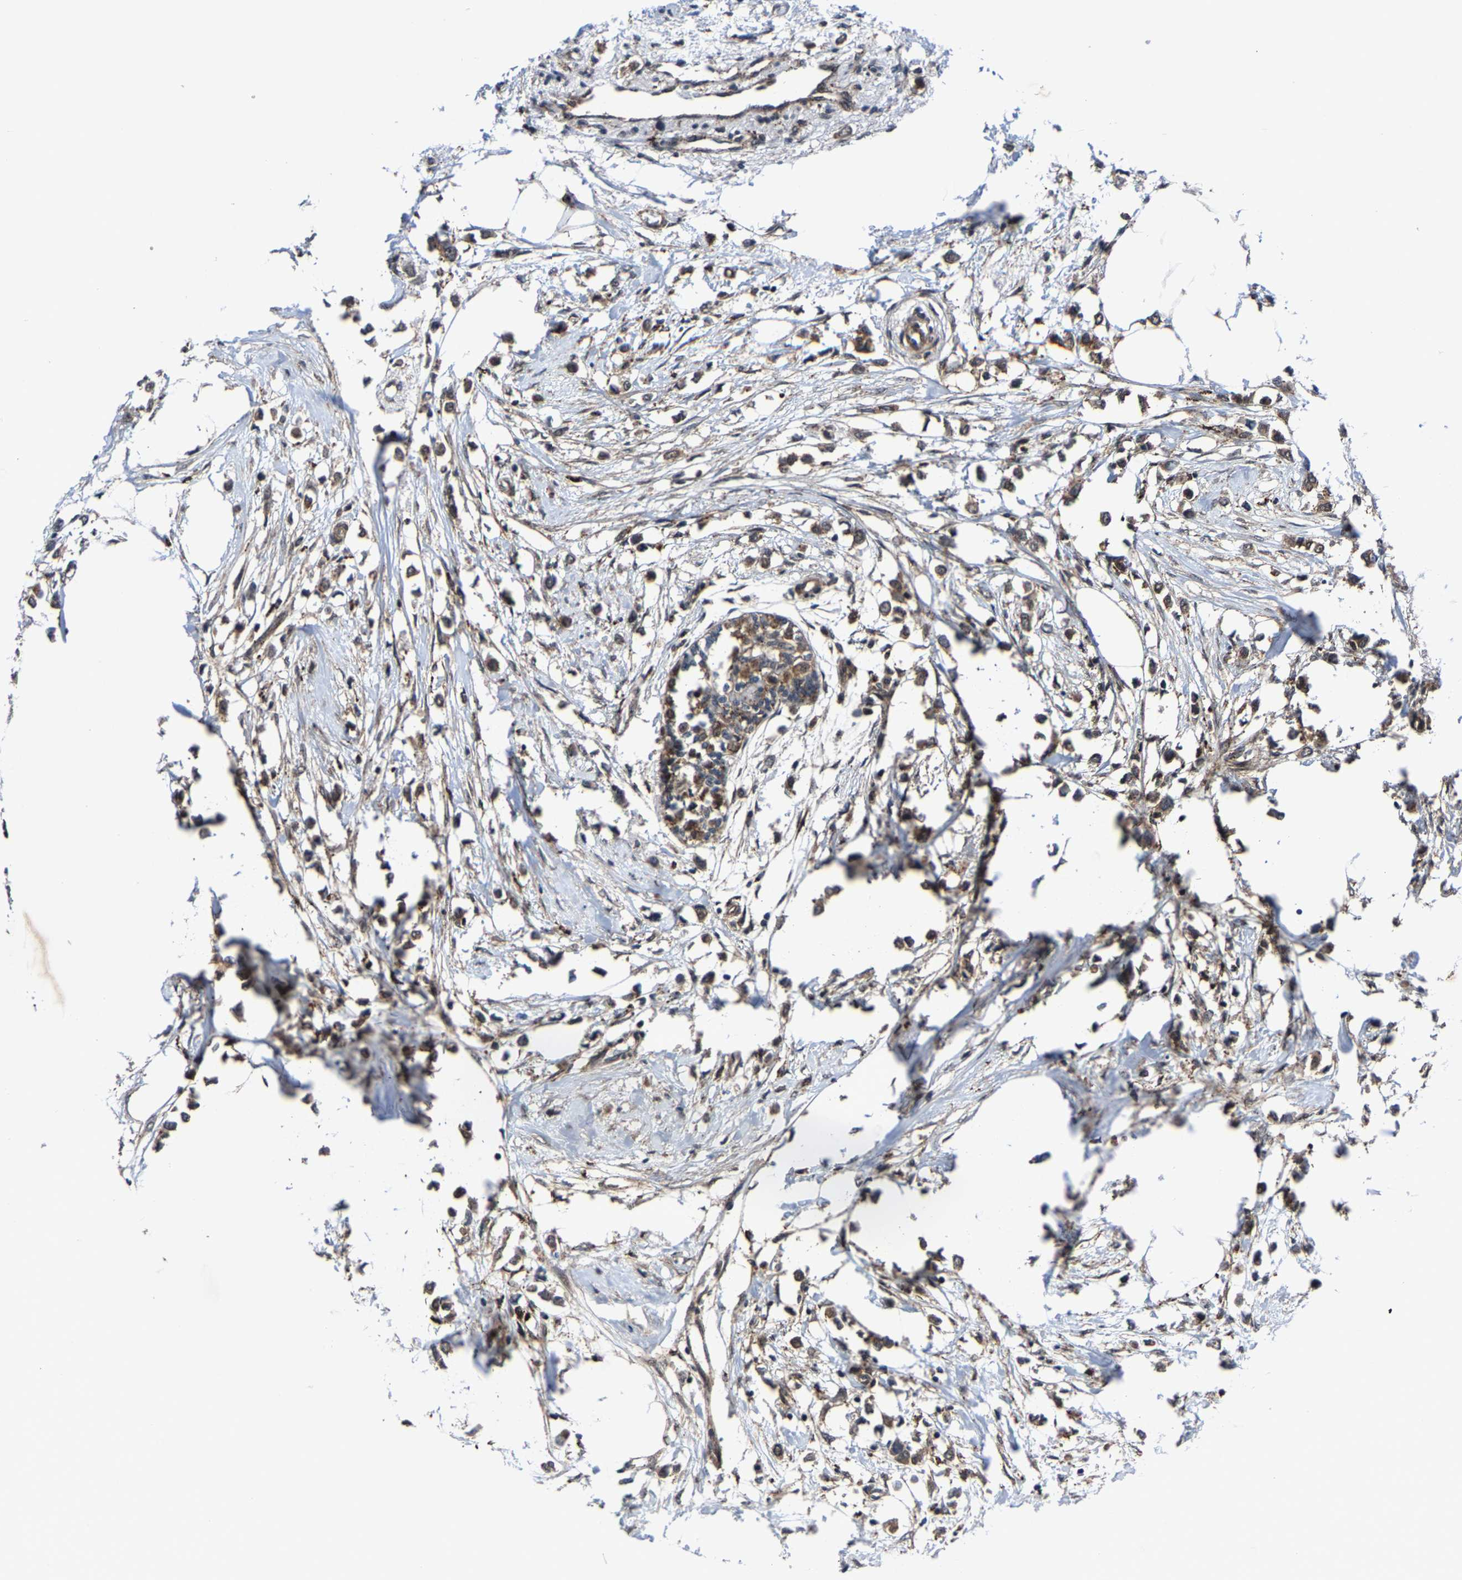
{"staining": {"intensity": "moderate", "quantity": ">75%", "location": "cytoplasmic/membranous"}, "tissue": "breast cancer", "cell_type": "Tumor cells", "image_type": "cancer", "snomed": [{"axis": "morphology", "description": "Lobular carcinoma"}, {"axis": "topography", "description": "Breast"}], "caption": "There is medium levels of moderate cytoplasmic/membranous positivity in tumor cells of breast cancer, as demonstrated by immunohistochemical staining (brown color).", "gene": "ZCCHC7", "patient": {"sex": "female", "age": 51}}